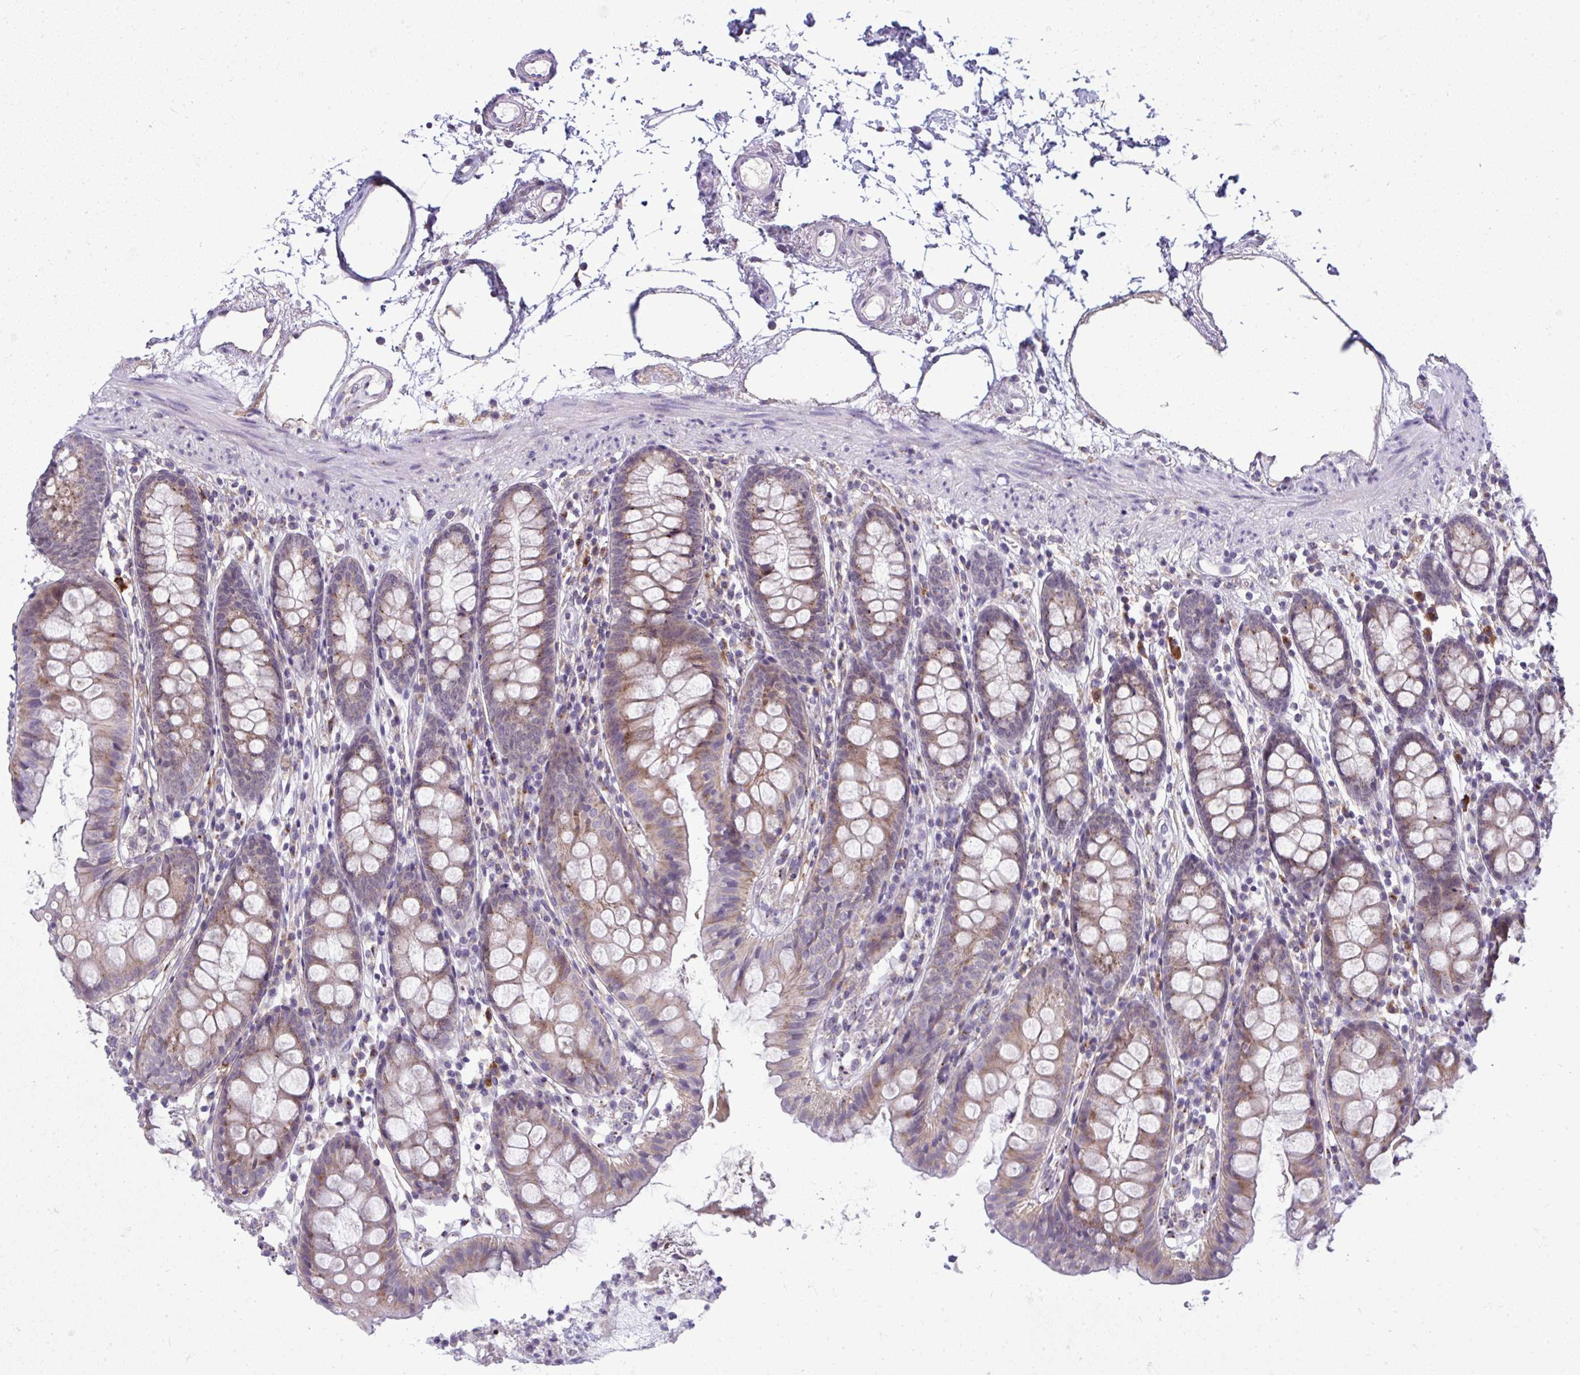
{"staining": {"intensity": "negative", "quantity": "none", "location": "none"}, "tissue": "colon", "cell_type": "Endothelial cells", "image_type": "normal", "snomed": [{"axis": "morphology", "description": "Normal tissue, NOS"}, {"axis": "topography", "description": "Colon"}], "caption": "Protein analysis of benign colon reveals no significant staining in endothelial cells.", "gene": "DTX4", "patient": {"sex": "female", "age": 84}}